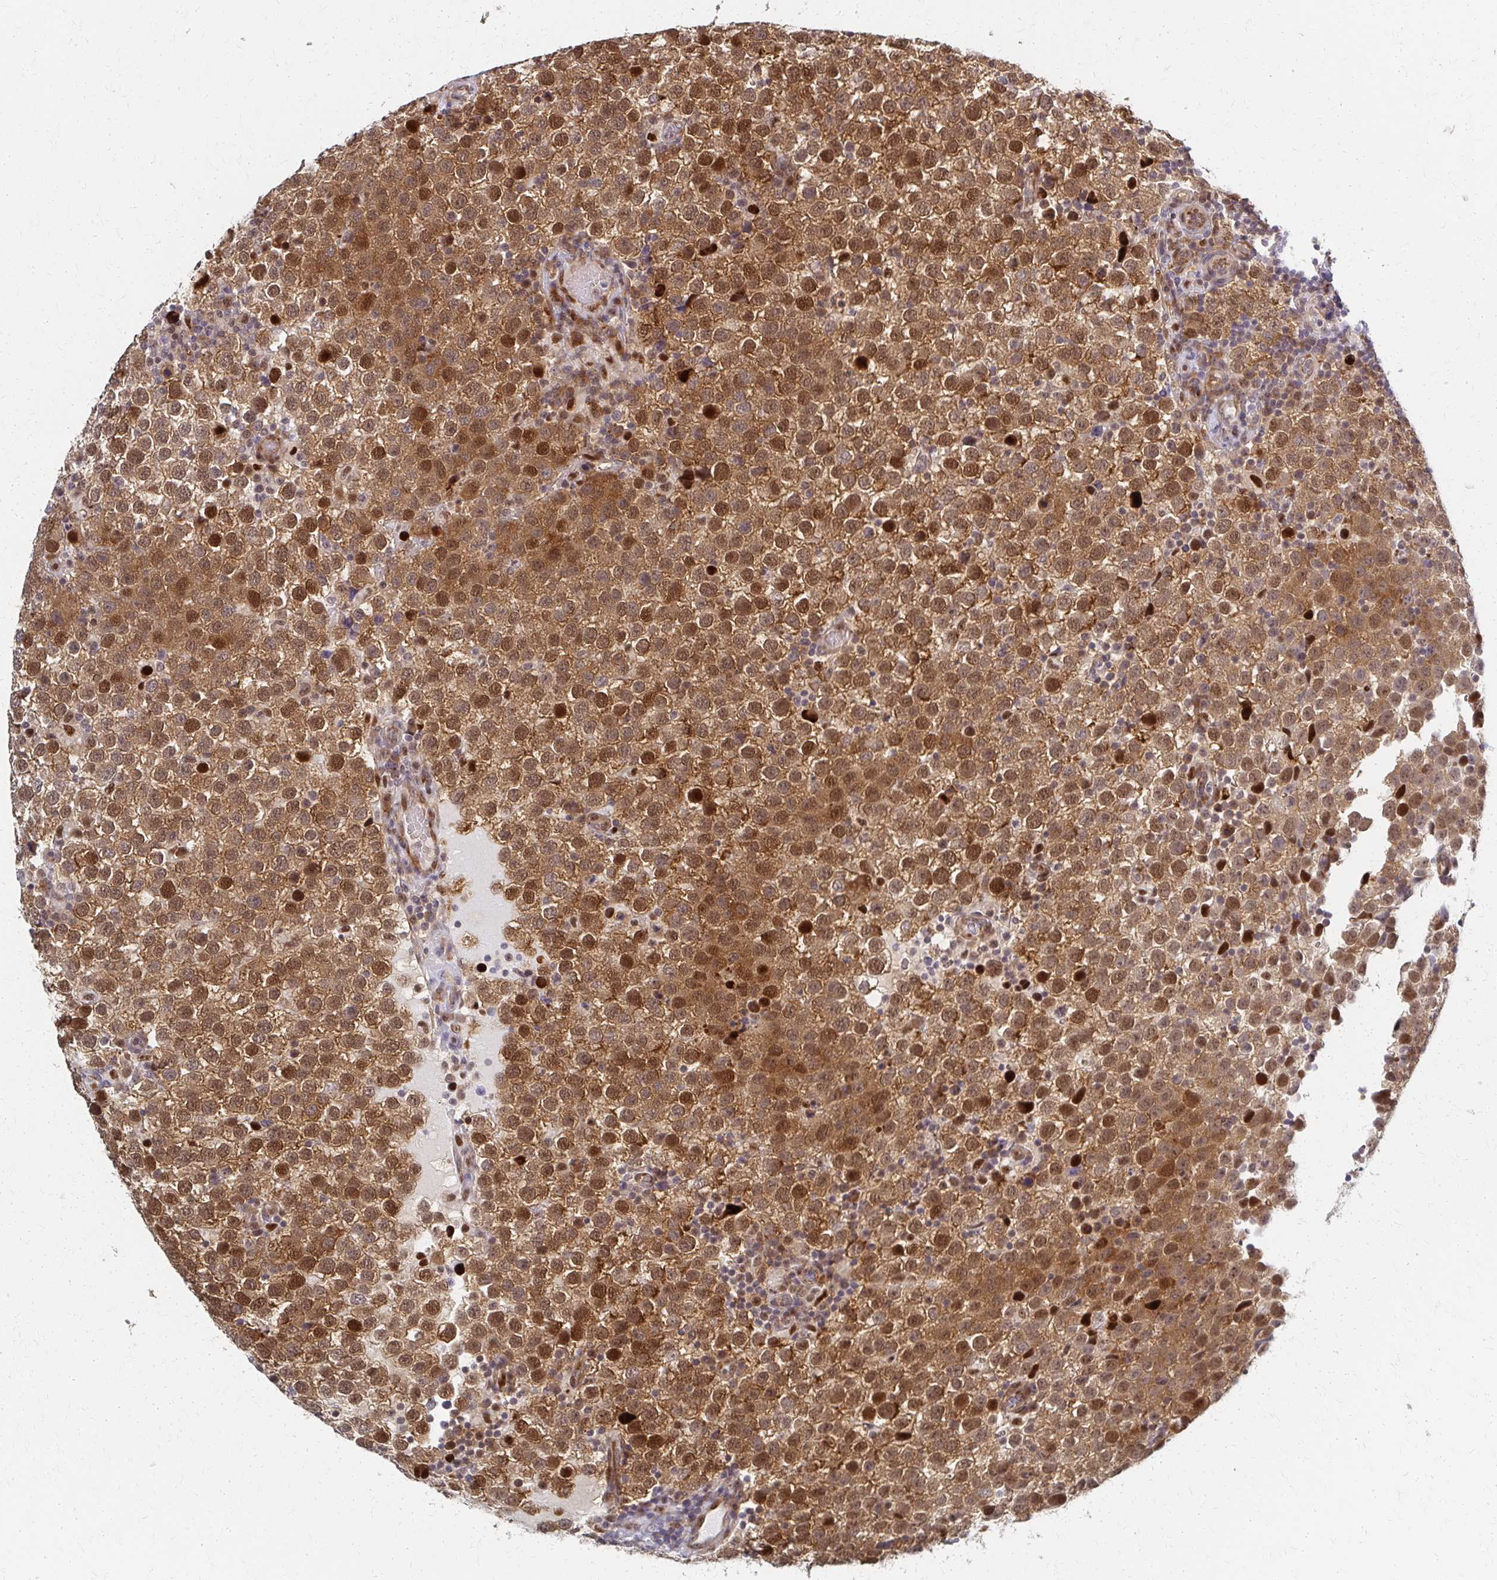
{"staining": {"intensity": "moderate", "quantity": ">75%", "location": "cytoplasmic/membranous,nuclear"}, "tissue": "testis cancer", "cell_type": "Tumor cells", "image_type": "cancer", "snomed": [{"axis": "morphology", "description": "Seminoma, NOS"}, {"axis": "topography", "description": "Testis"}], "caption": "A micrograph showing moderate cytoplasmic/membranous and nuclear positivity in approximately >75% of tumor cells in testis seminoma, as visualized by brown immunohistochemical staining.", "gene": "PSMD7", "patient": {"sex": "male", "age": 34}}